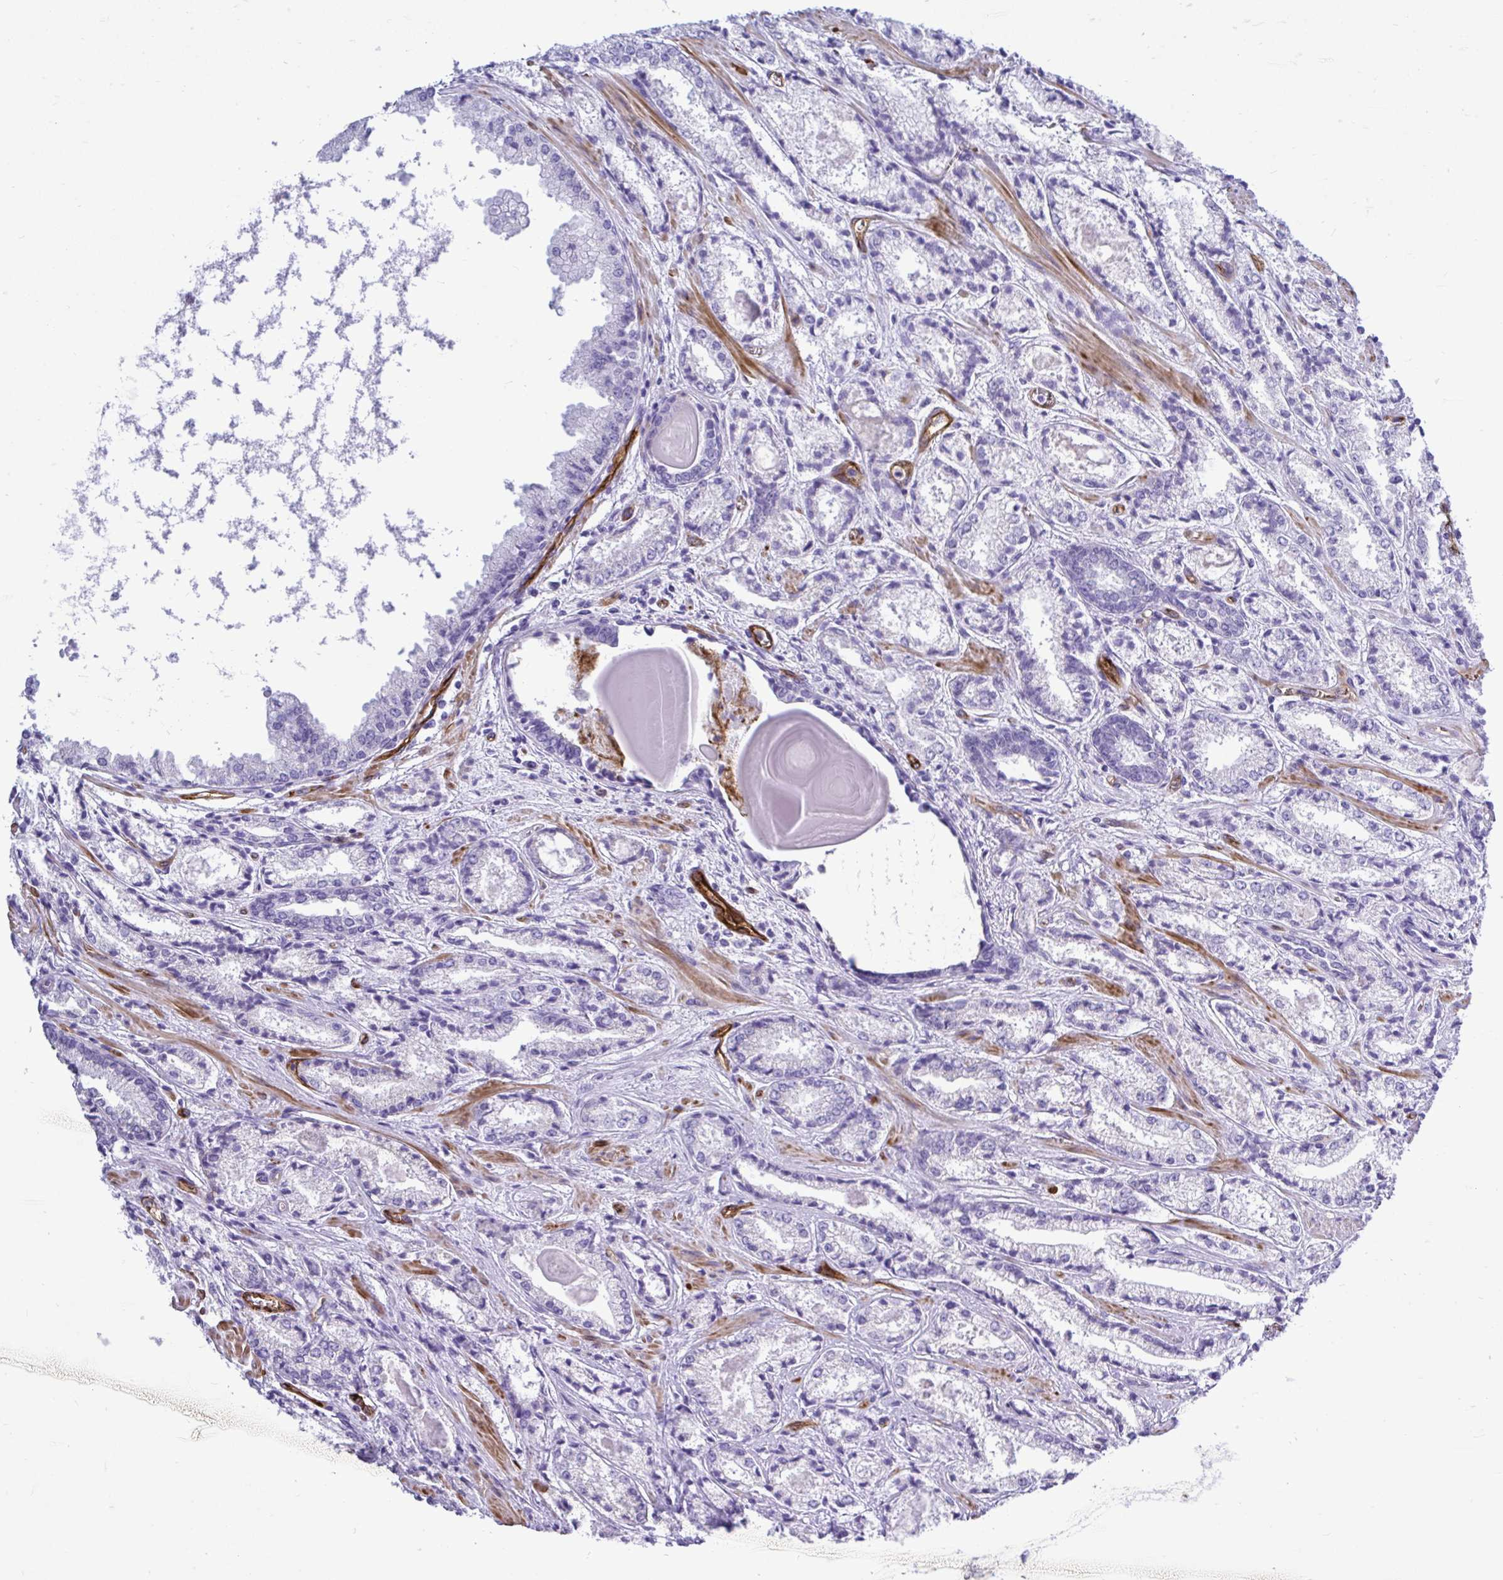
{"staining": {"intensity": "negative", "quantity": "none", "location": "none"}, "tissue": "prostate cancer", "cell_type": "Tumor cells", "image_type": "cancer", "snomed": [{"axis": "morphology", "description": "Adenocarcinoma, High grade"}, {"axis": "topography", "description": "Prostate"}], "caption": "There is no significant positivity in tumor cells of high-grade adenocarcinoma (prostate). (DAB immunohistochemistry (IHC) with hematoxylin counter stain).", "gene": "ABCG2", "patient": {"sex": "male", "age": 64}}